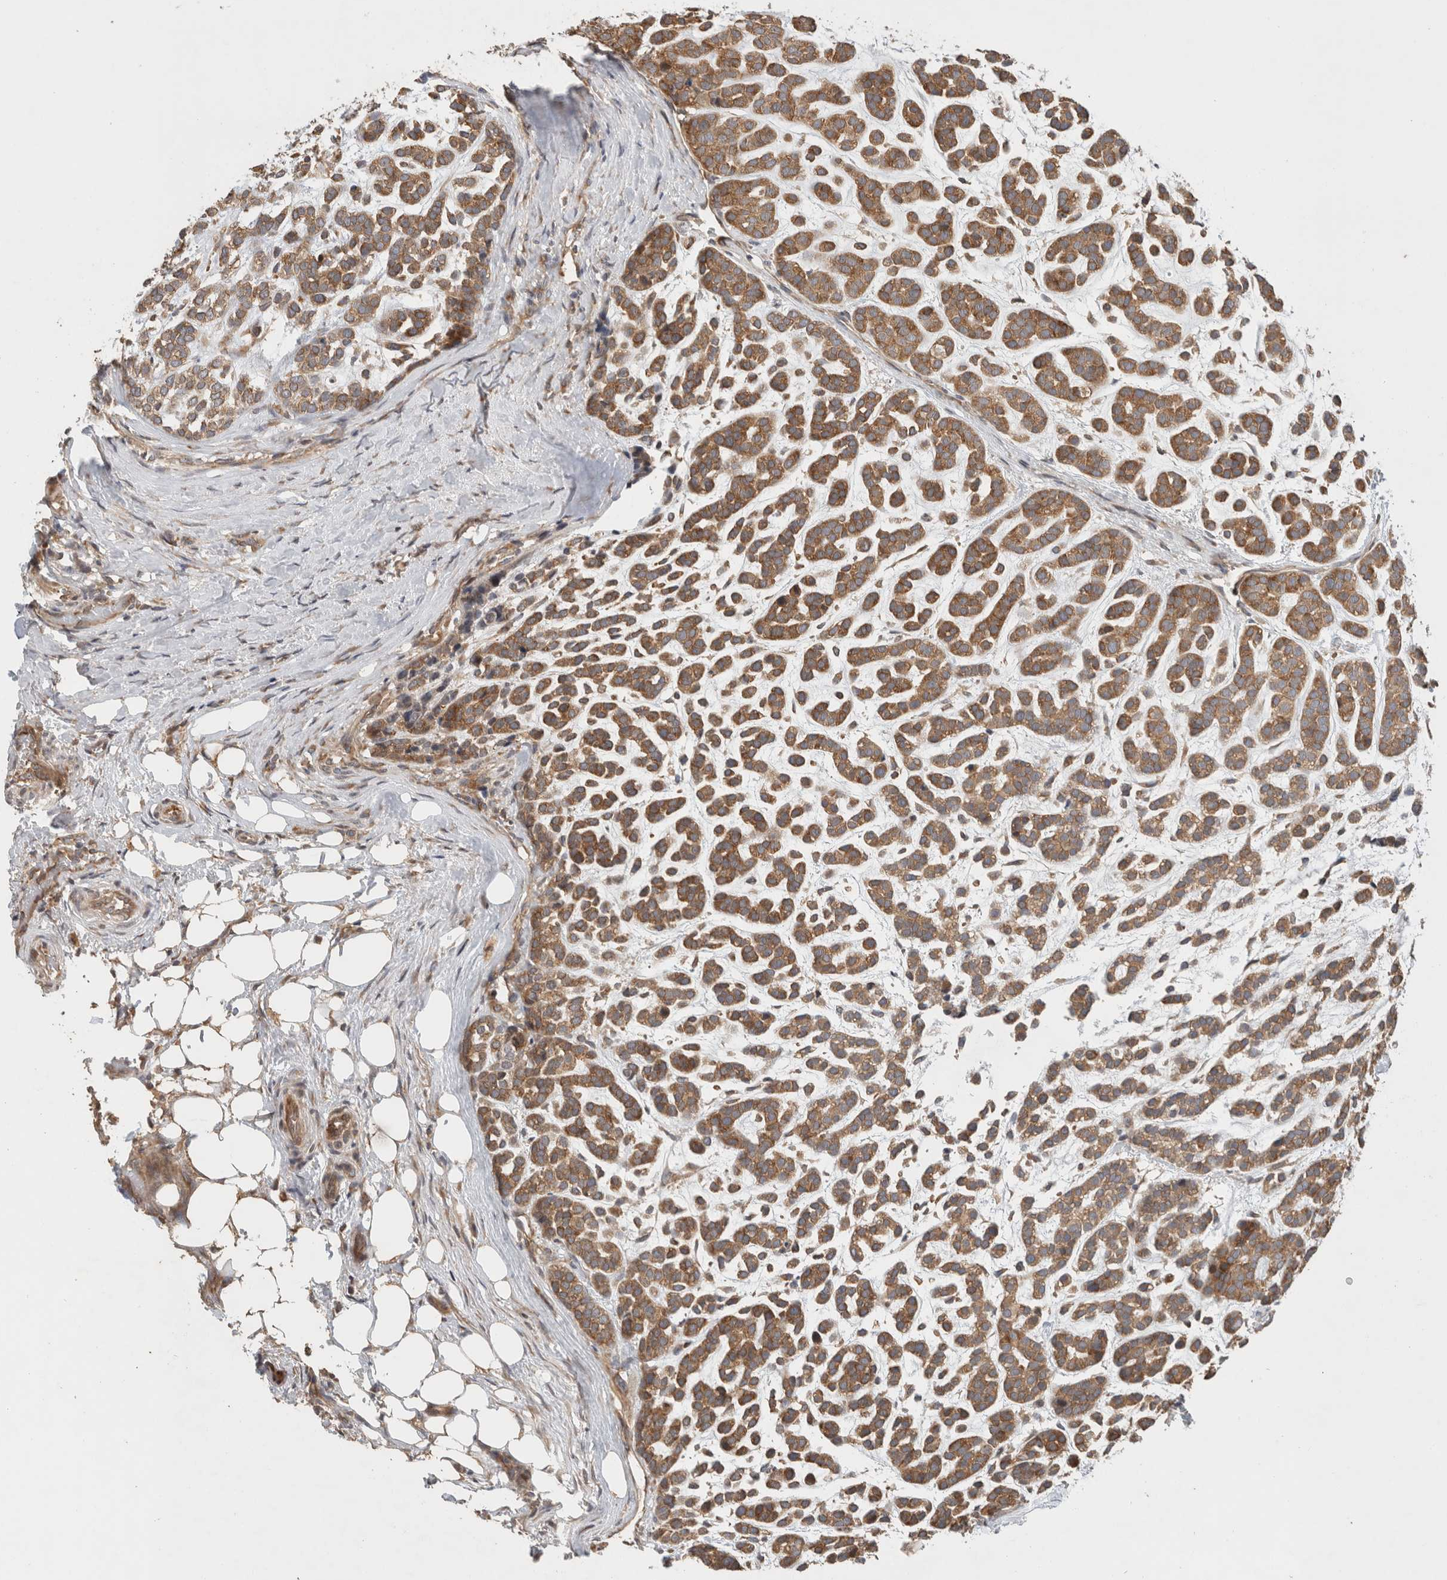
{"staining": {"intensity": "moderate", "quantity": ">75%", "location": "cytoplasmic/membranous"}, "tissue": "head and neck cancer", "cell_type": "Tumor cells", "image_type": "cancer", "snomed": [{"axis": "morphology", "description": "Adenocarcinoma, NOS"}, {"axis": "morphology", "description": "Adenoma, NOS"}, {"axis": "topography", "description": "Head-Neck"}], "caption": "Protein expression analysis of head and neck adenoma shows moderate cytoplasmic/membranous positivity in approximately >75% of tumor cells.", "gene": "PUM1", "patient": {"sex": "female", "age": 55}}